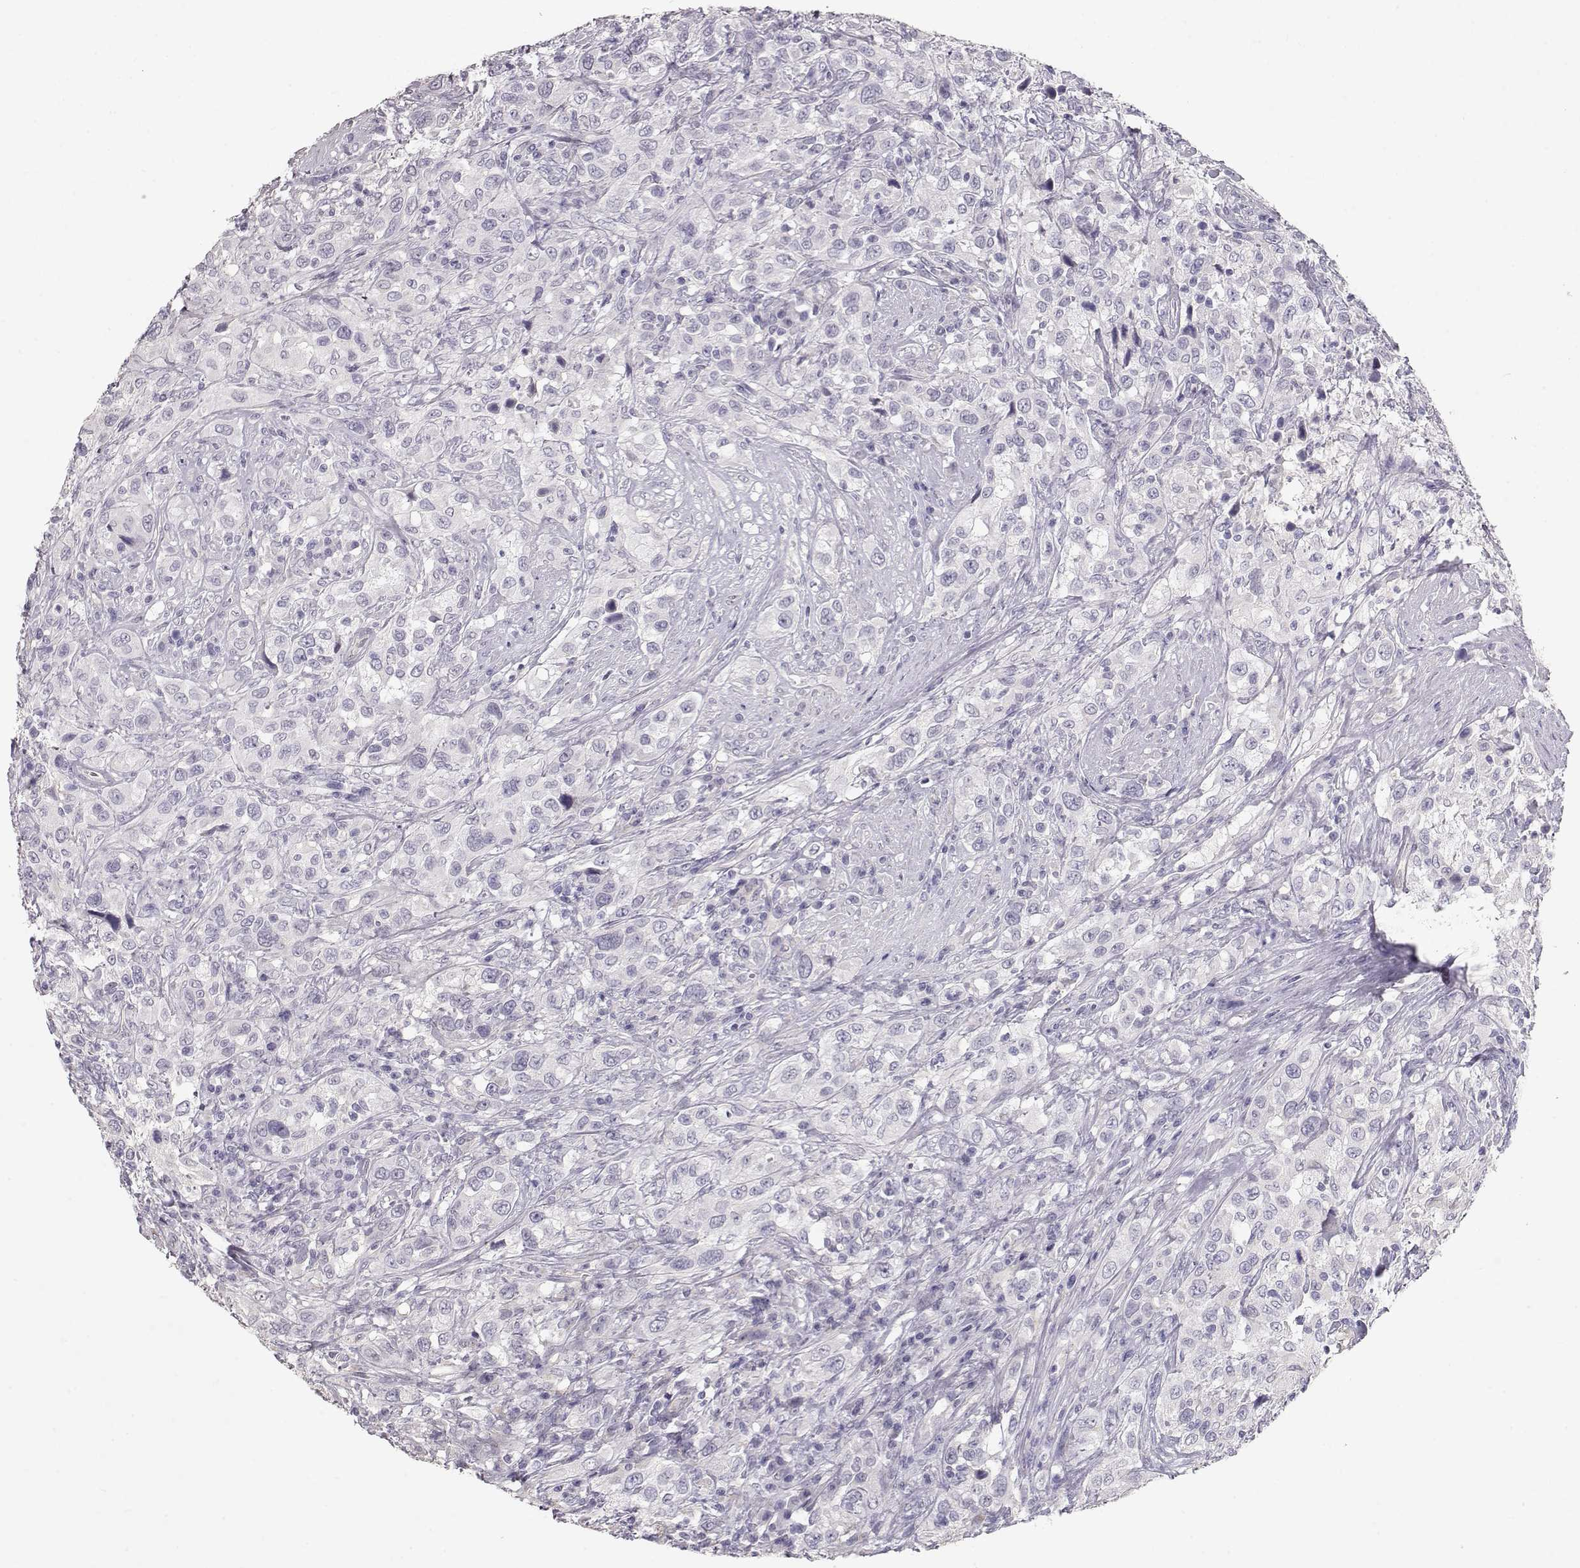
{"staining": {"intensity": "negative", "quantity": "none", "location": "none"}, "tissue": "urothelial cancer", "cell_type": "Tumor cells", "image_type": "cancer", "snomed": [{"axis": "morphology", "description": "Urothelial carcinoma, NOS"}, {"axis": "morphology", "description": "Urothelial carcinoma, High grade"}, {"axis": "topography", "description": "Urinary bladder"}], "caption": "Human transitional cell carcinoma stained for a protein using immunohistochemistry (IHC) exhibits no expression in tumor cells.", "gene": "SLC18A1", "patient": {"sex": "female", "age": 64}}